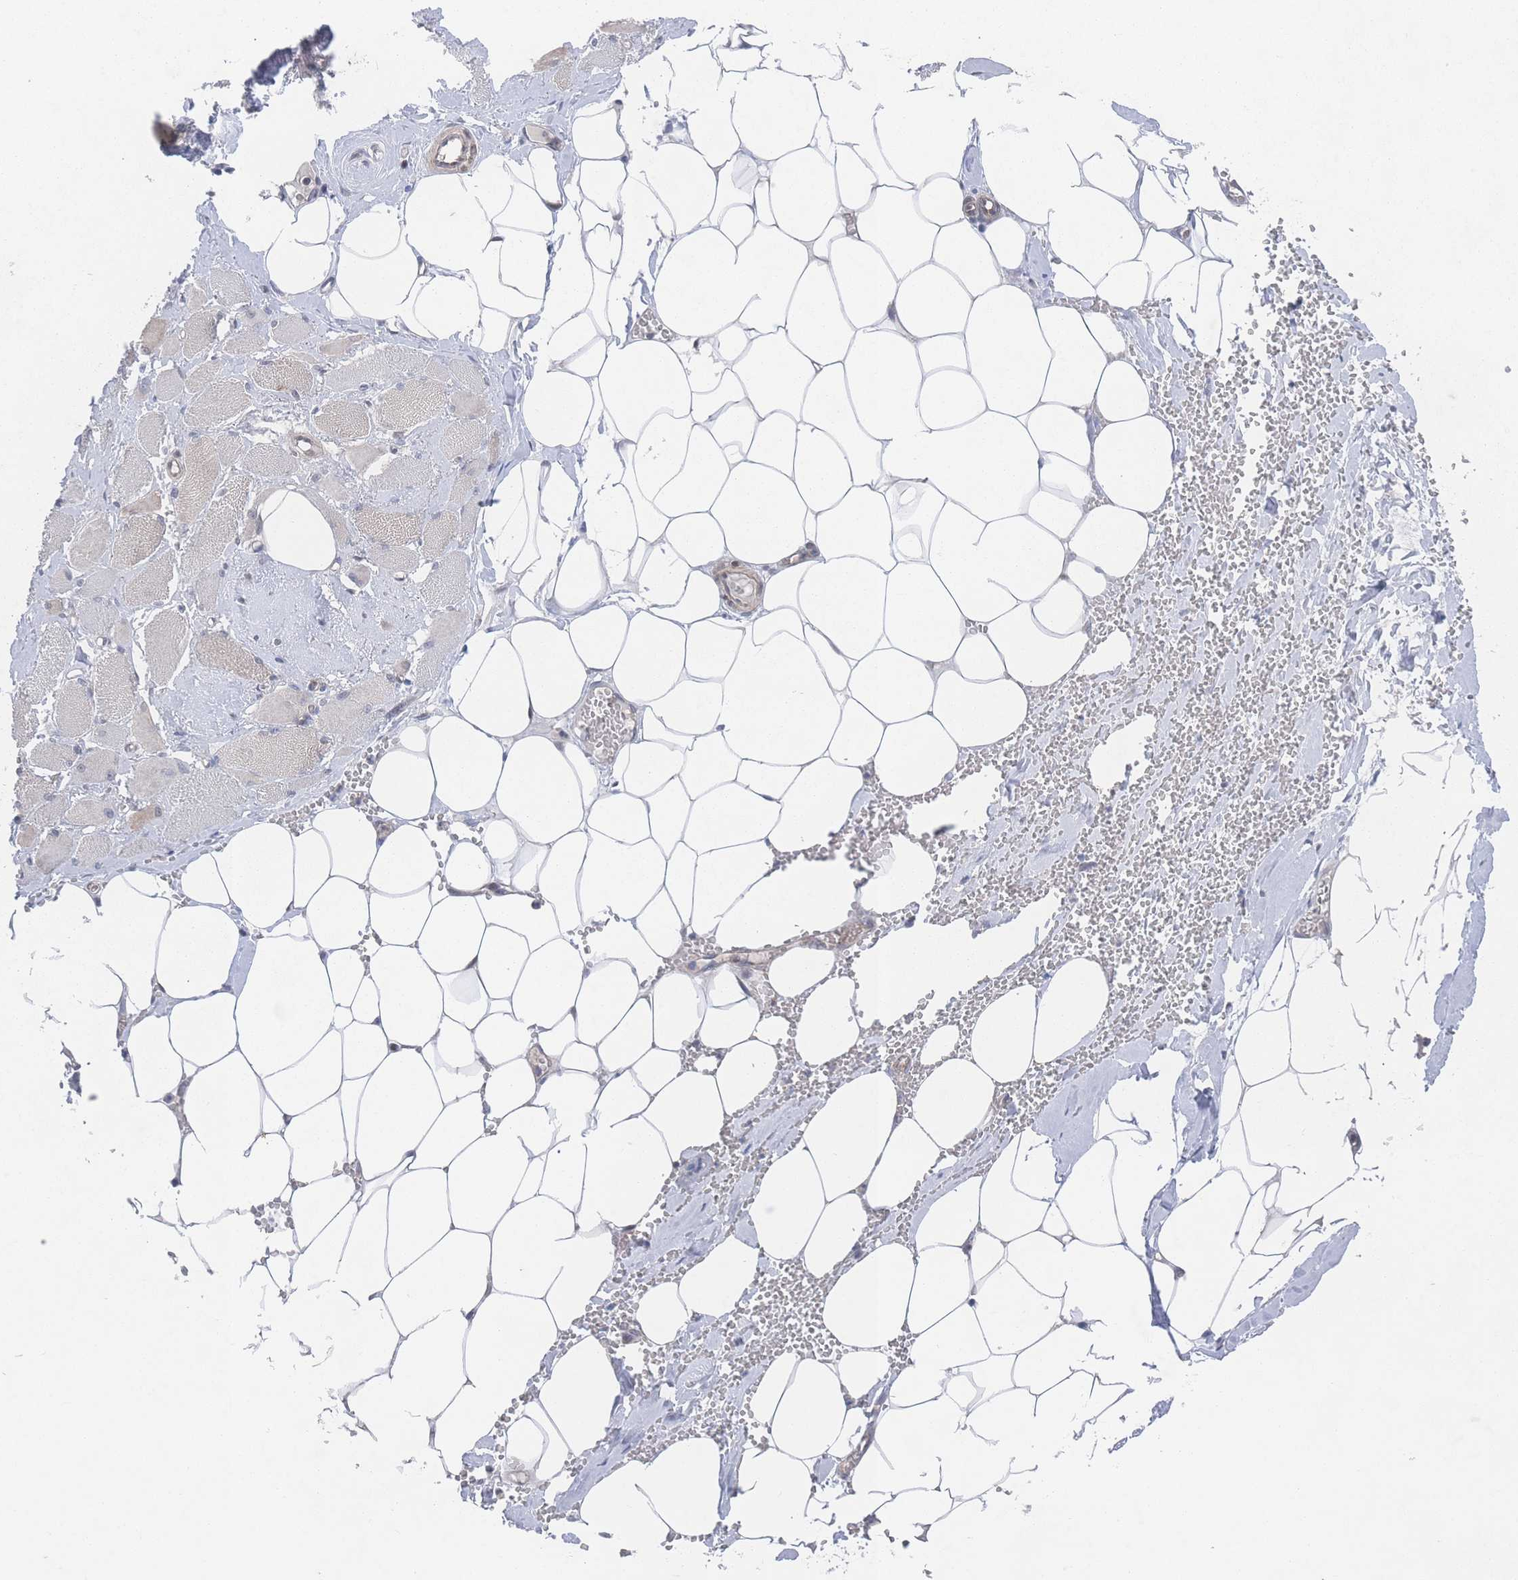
{"staining": {"intensity": "weak", "quantity": "<25%", "location": "cytoplasmic/membranous"}, "tissue": "skeletal muscle", "cell_type": "Myocytes", "image_type": "normal", "snomed": [{"axis": "morphology", "description": "Normal tissue, NOS"}, {"axis": "morphology", "description": "Basal cell carcinoma"}, {"axis": "topography", "description": "Skeletal muscle"}], "caption": "A high-resolution image shows immunohistochemistry staining of unremarkable skeletal muscle, which exhibits no significant expression in myocytes.", "gene": "PSMA1", "patient": {"sex": "female", "age": 64}}